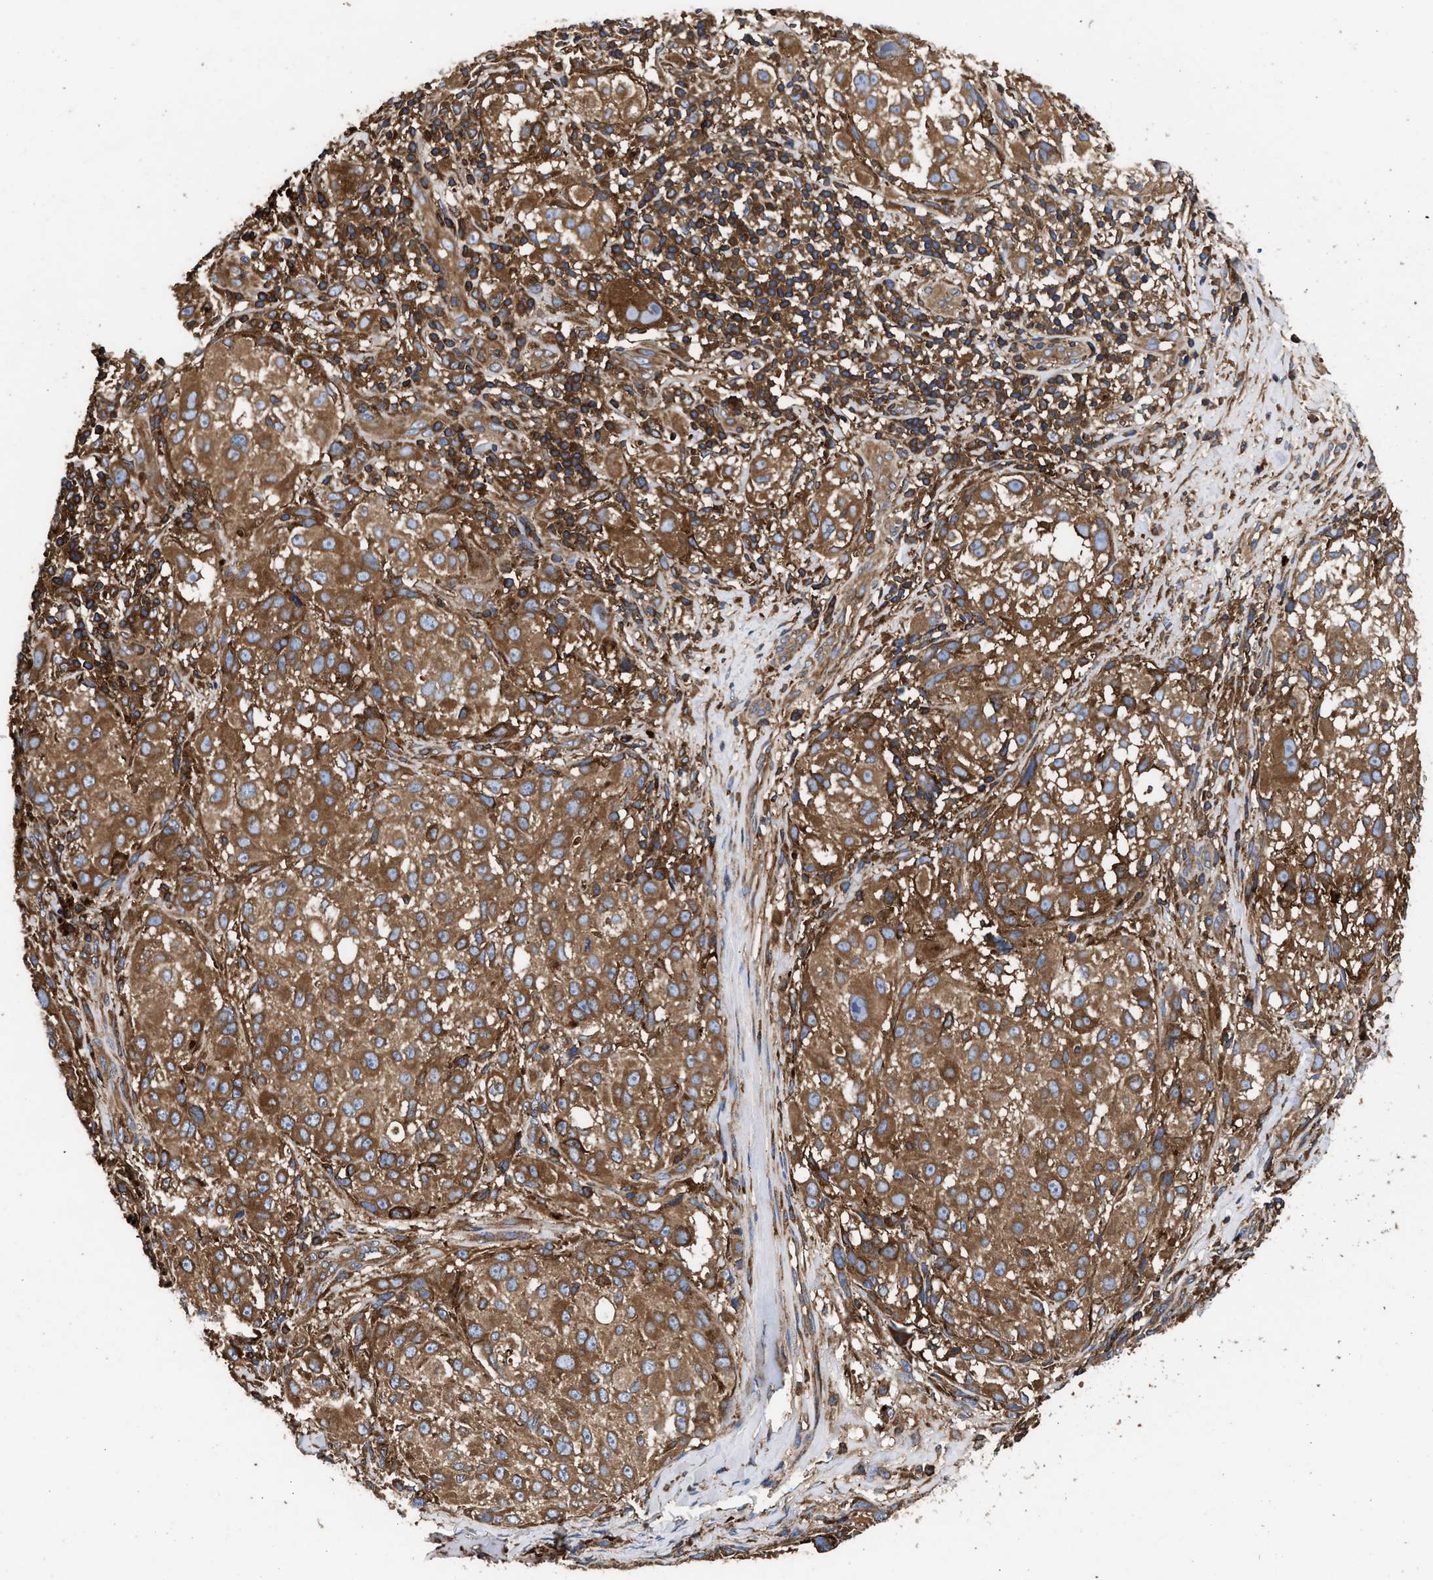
{"staining": {"intensity": "moderate", "quantity": ">75%", "location": "cytoplasmic/membranous"}, "tissue": "melanoma", "cell_type": "Tumor cells", "image_type": "cancer", "snomed": [{"axis": "morphology", "description": "Necrosis, NOS"}, {"axis": "morphology", "description": "Malignant melanoma, NOS"}, {"axis": "topography", "description": "Skin"}], "caption": "Malignant melanoma was stained to show a protein in brown. There is medium levels of moderate cytoplasmic/membranous positivity in about >75% of tumor cells.", "gene": "KYAT1", "patient": {"sex": "female", "age": 87}}